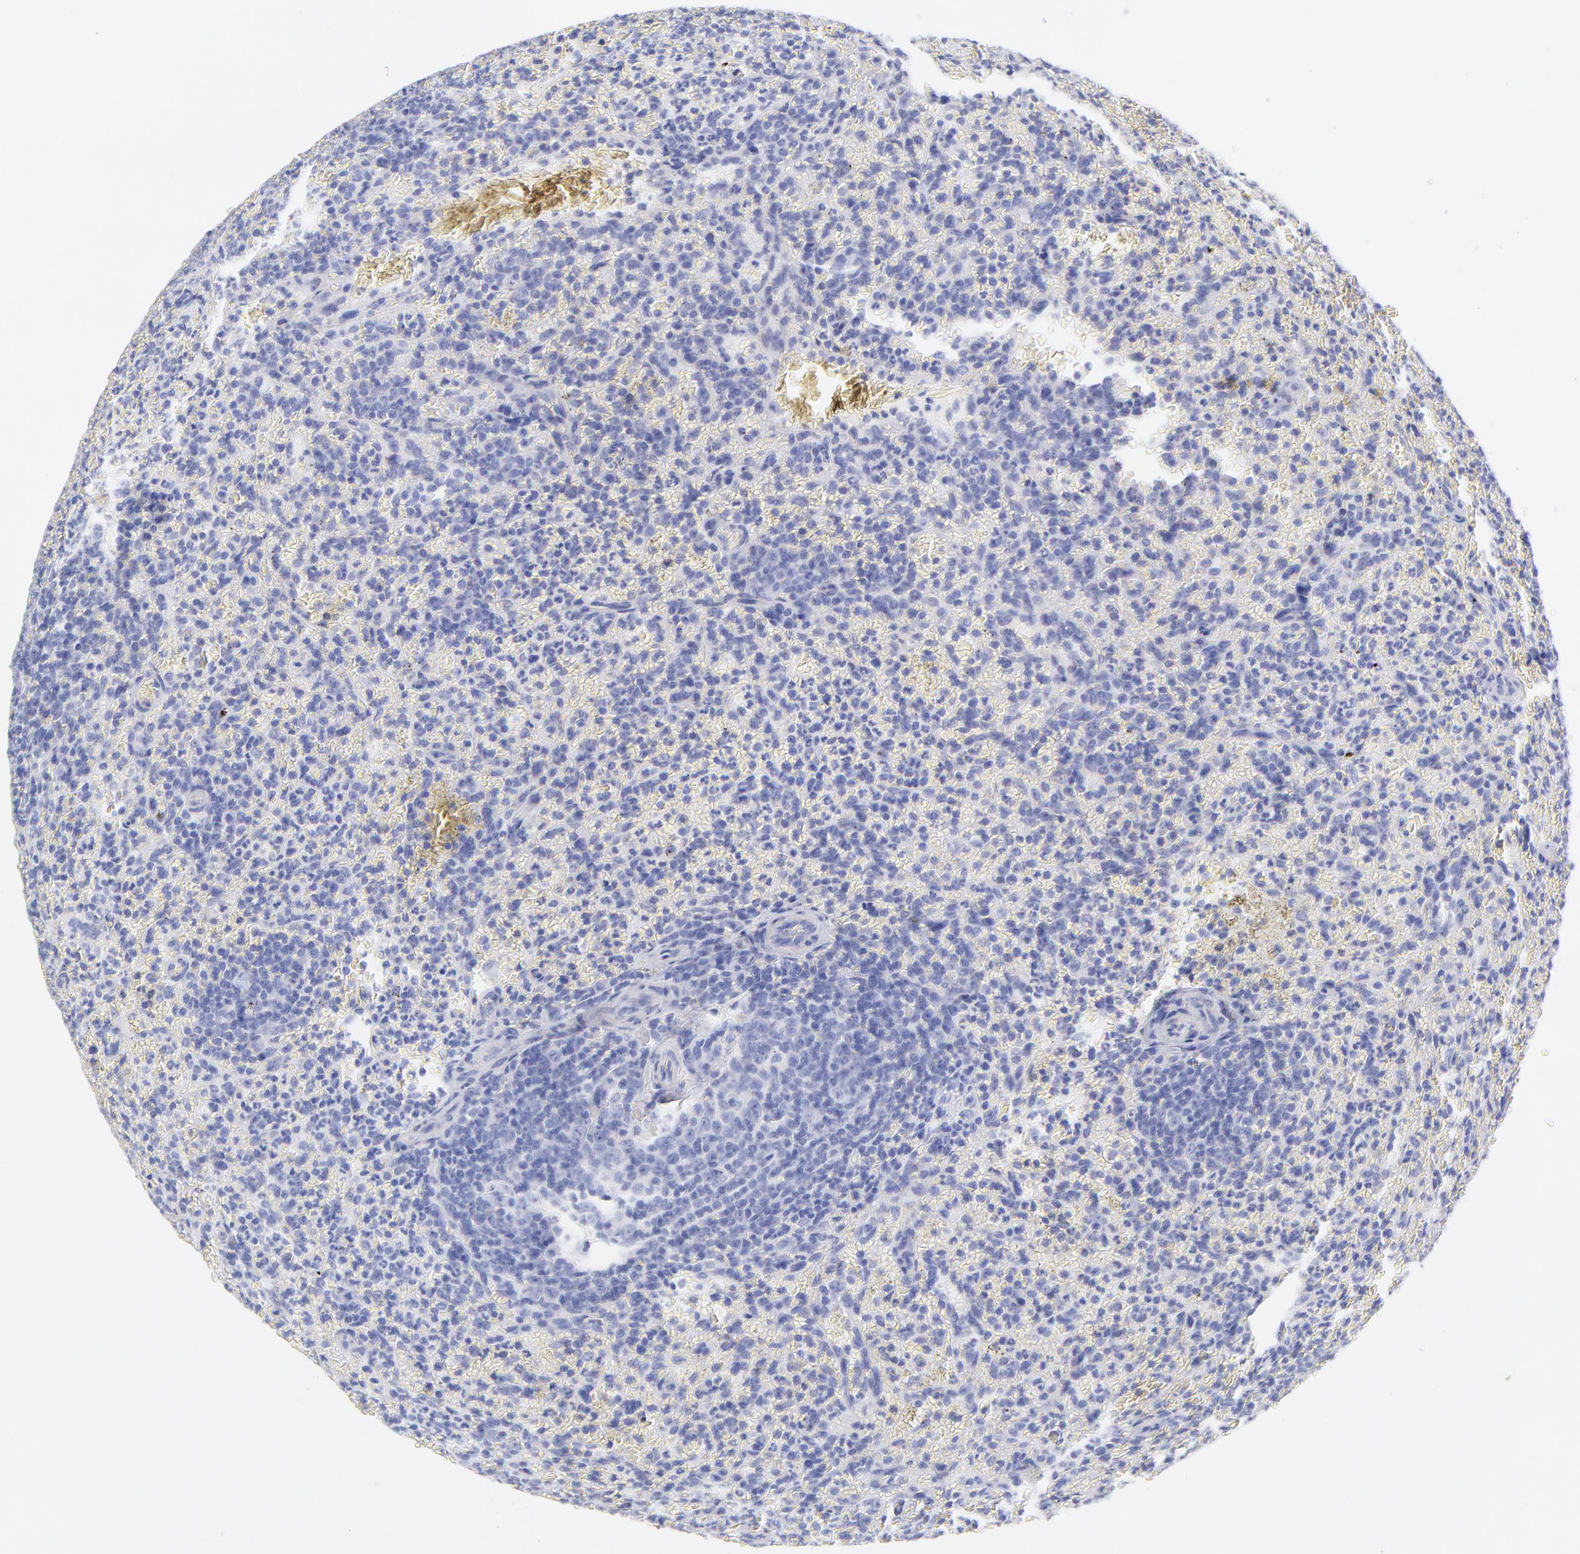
{"staining": {"intensity": "negative", "quantity": "none", "location": "none"}, "tissue": "lymphoma", "cell_type": "Tumor cells", "image_type": "cancer", "snomed": [{"axis": "morphology", "description": "Malignant lymphoma, non-Hodgkin's type, Low grade"}, {"axis": "topography", "description": "Spleen"}], "caption": "This is an immunohistochemistry (IHC) image of human lymphoma. There is no positivity in tumor cells.", "gene": "C1QTNF6", "patient": {"sex": "female", "age": 64}}